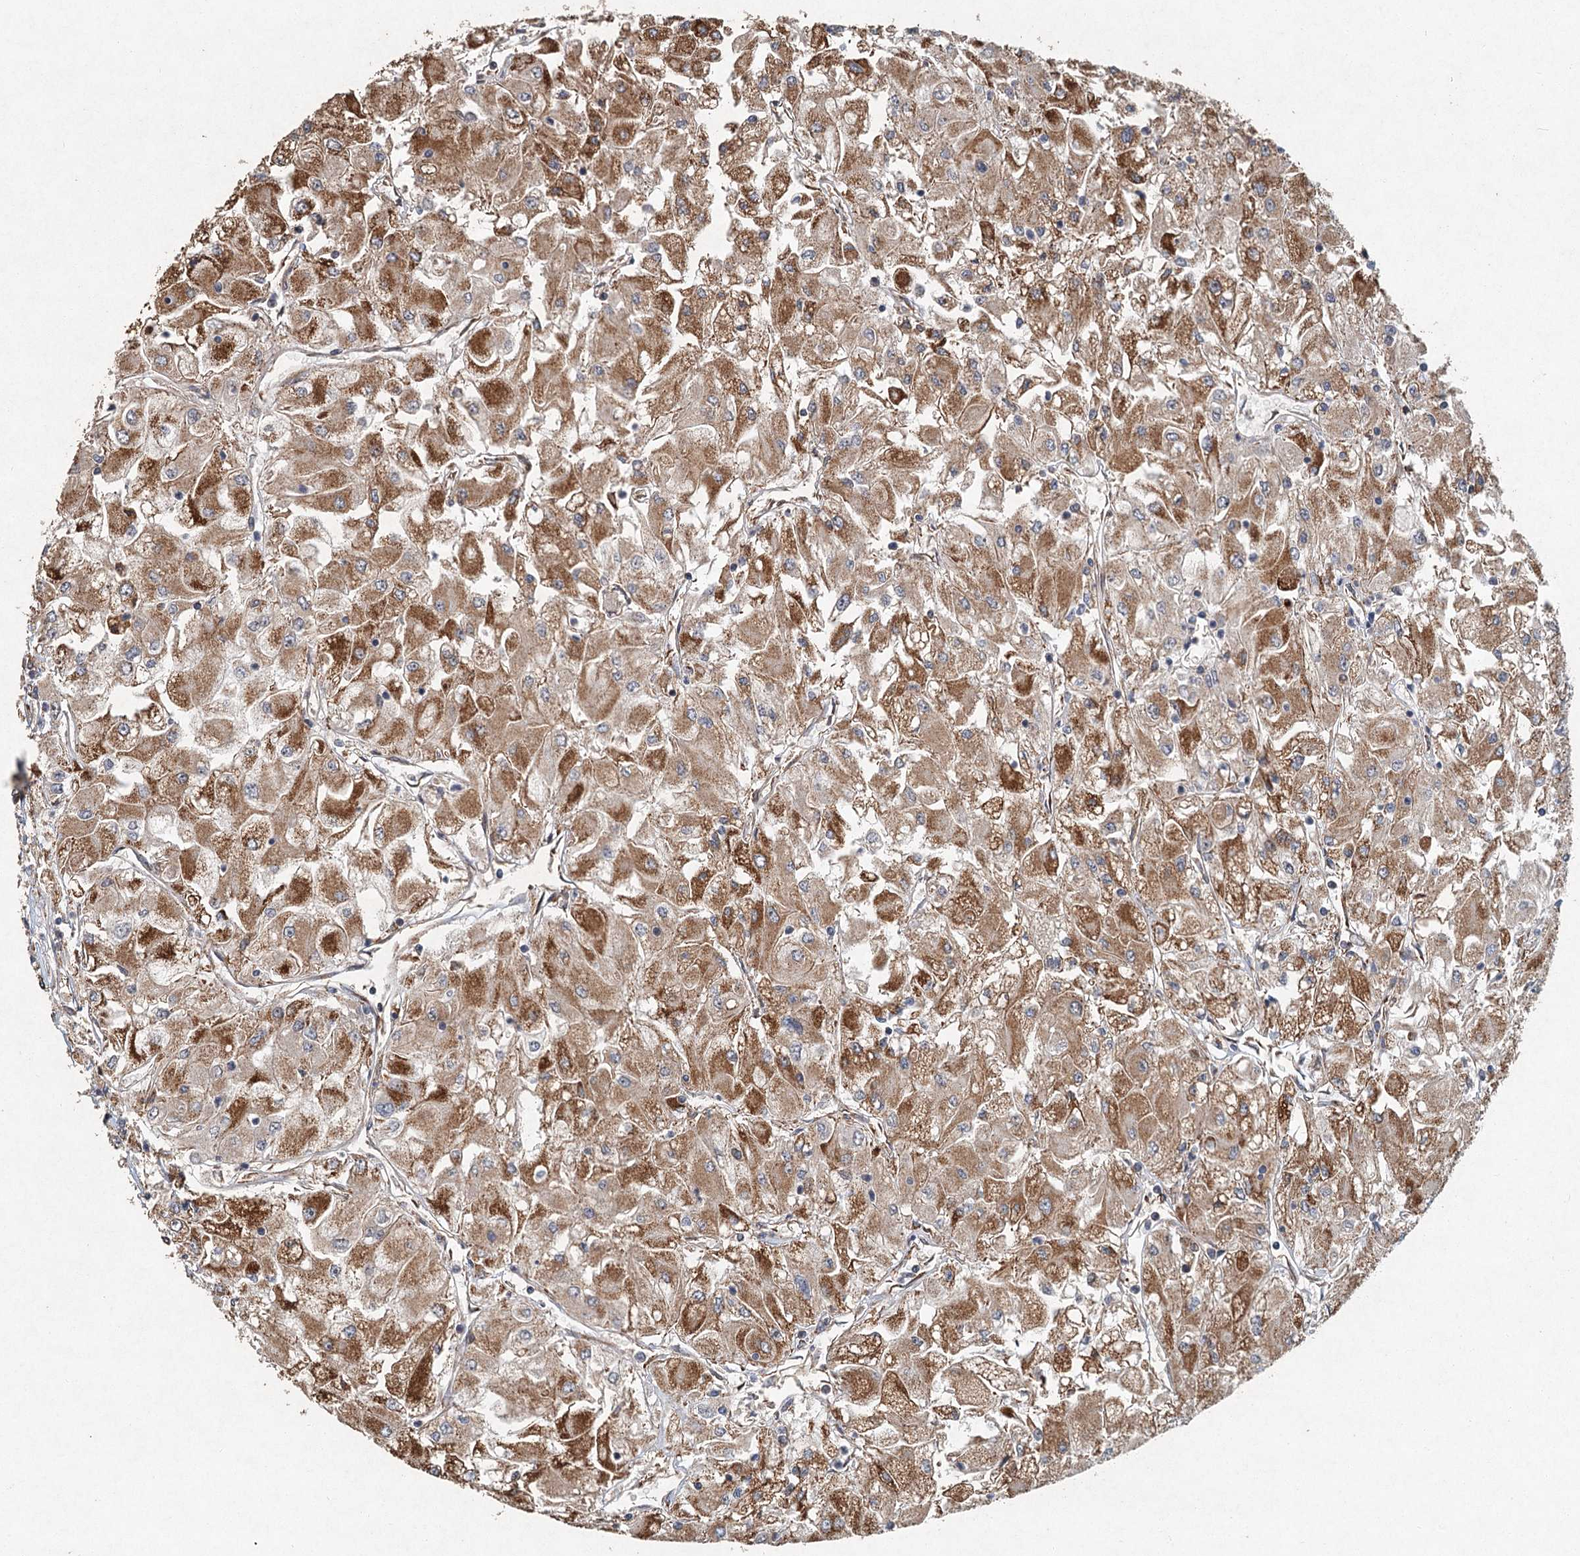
{"staining": {"intensity": "moderate", "quantity": ">75%", "location": "cytoplasmic/membranous"}, "tissue": "renal cancer", "cell_type": "Tumor cells", "image_type": "cancer", "snomed": [{"axis": "morphology", "description": "Adenocarcinoma, NOS"}, {"axis": "topography", "description": "Kidney"}], "caption": "A histopathology image of human renal cancer stained for a protein reveals moderate cytoplasmic/membranous brown staining in tumor cells.", "gene": "SRPX2", "patient": {"sex": "male", "age": 80}}